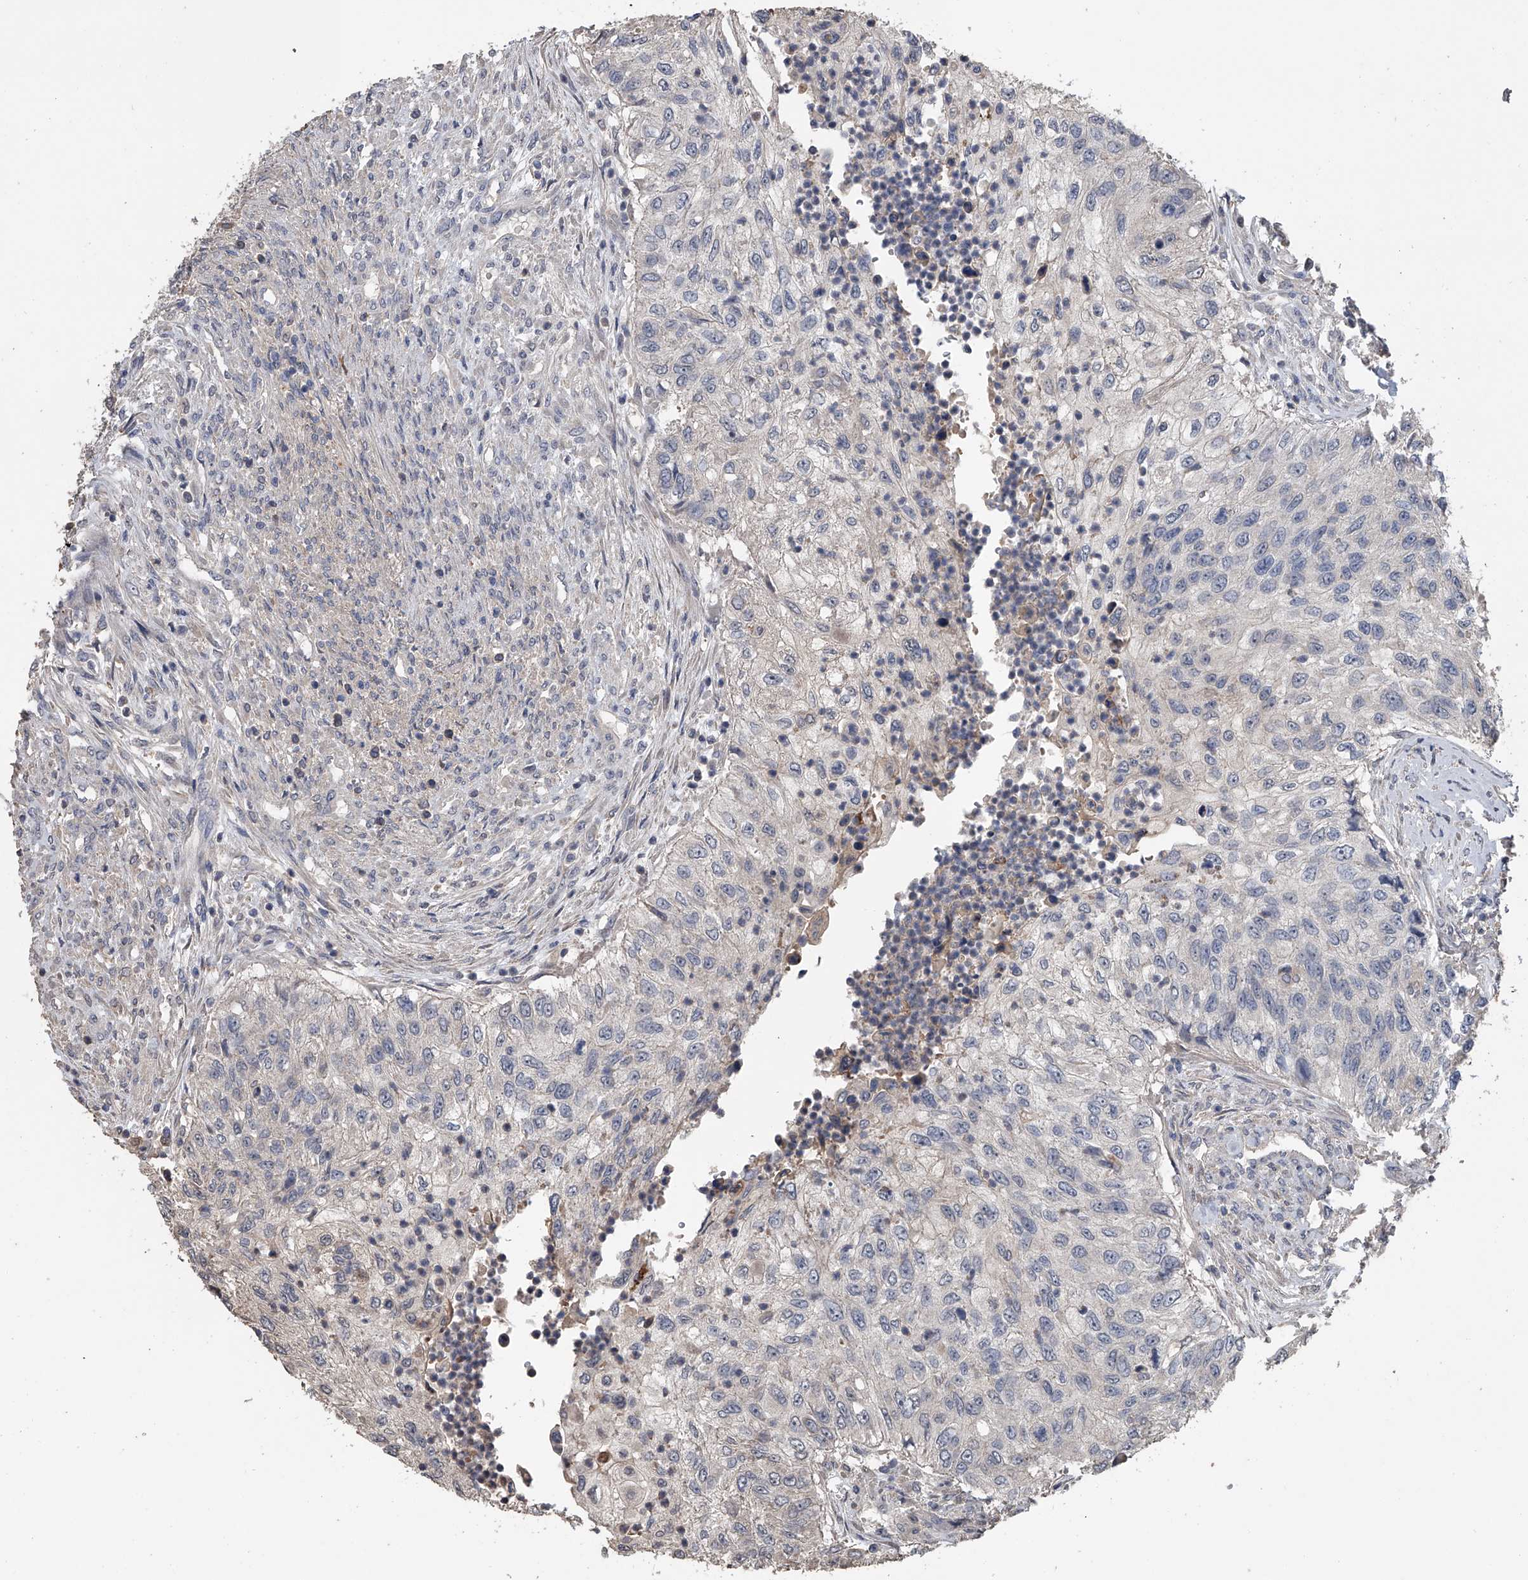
{"staining": {"intensity": "negative", "quantity": "none", "location": "none"}, "tissue": "urothelial cancer", "cell_type": "Tumor cells", "image_type": "cancer", "snomed": [{"axis": "morphology", "description": "Urothelial carcinoma, High grade"}, {"axis": "topography", "description": "Urinary bladder"}], "caption": "Protein analysis of urothelial cancer exhibits no significant positivity in tumor cells.", "gene": "DOCK9", "patient": {"sex": "female", "age": 60}}